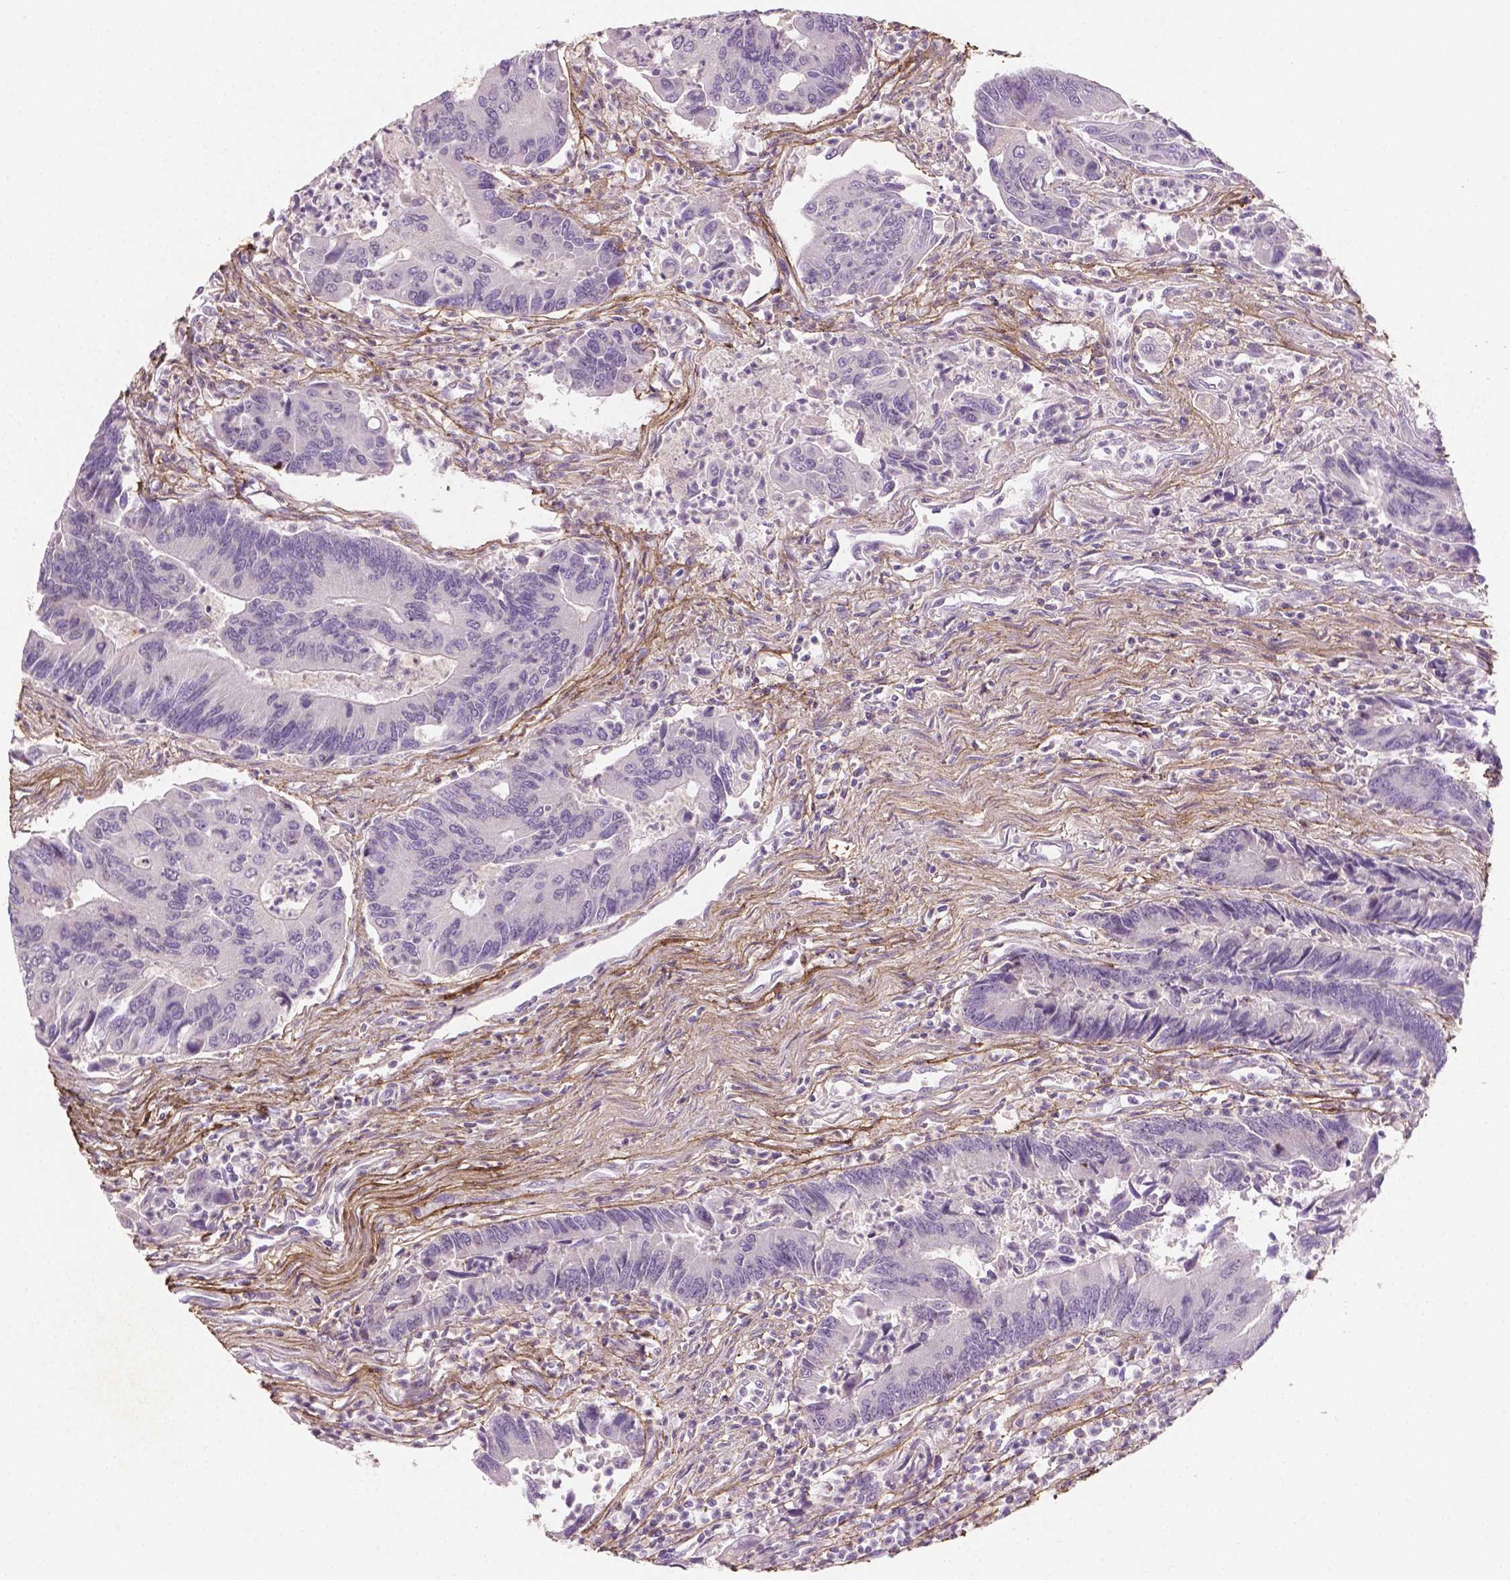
{"staining": {"intensity": "negative", "quantity": "none", "location": "none"}, "tissue": "colorectal cancer", "cell_type": "Tumor cells", "image_type": "cancer", "snomed": [{"axis": "morphology", "description": "Adenocarcinoma, NOS"}, {"axis": "topography", "description": "Colon"}], "caption": "The histopathology image displays no significant staining in tumor cells of colorectal cancer (adenocarcinoma).", "gene": "DLG2", "patient": {"sex": "female", "age": 67}}